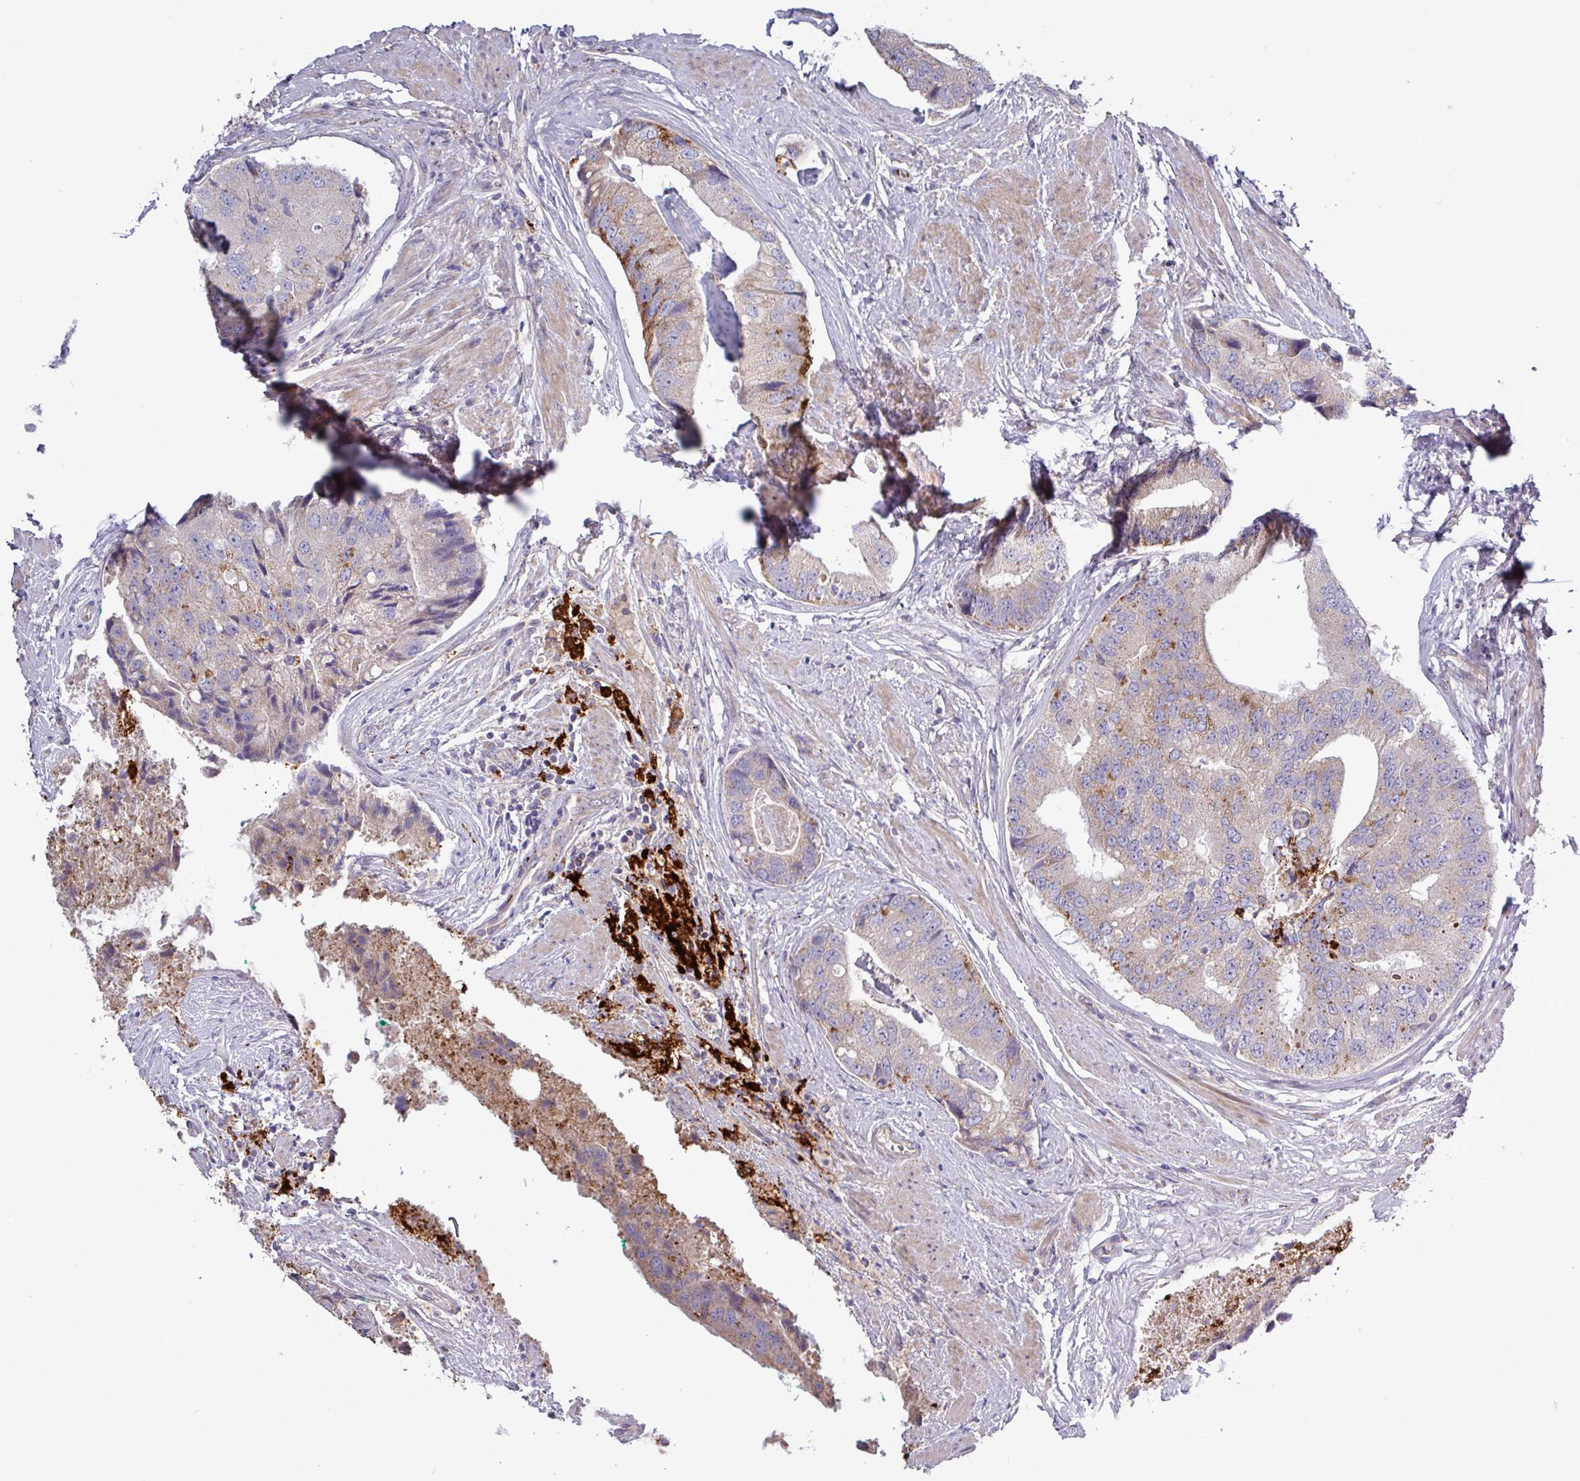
{"staining": {"intensity": "moderate", "quantity": "<25%", "location": "cytoplasmic/membranous"}, "tissue": "prostate cancer", "cell_type": "Tumor cells", "image_type": "cancer", "snomed": [{"axis": "morphology", "description": "Adenocarcinoma, High grade"}, {"axis": "topography", "description": "Prostate"}], "caption": "Protein expression by IHC exhibits moderate cytoplasmic/membranous positivity in approximately <25% of tumor cells in prostate adenocarcinoma (high-grade).", "gene": "PLIN2", "patient": {"sex": "male", "age": 70}}